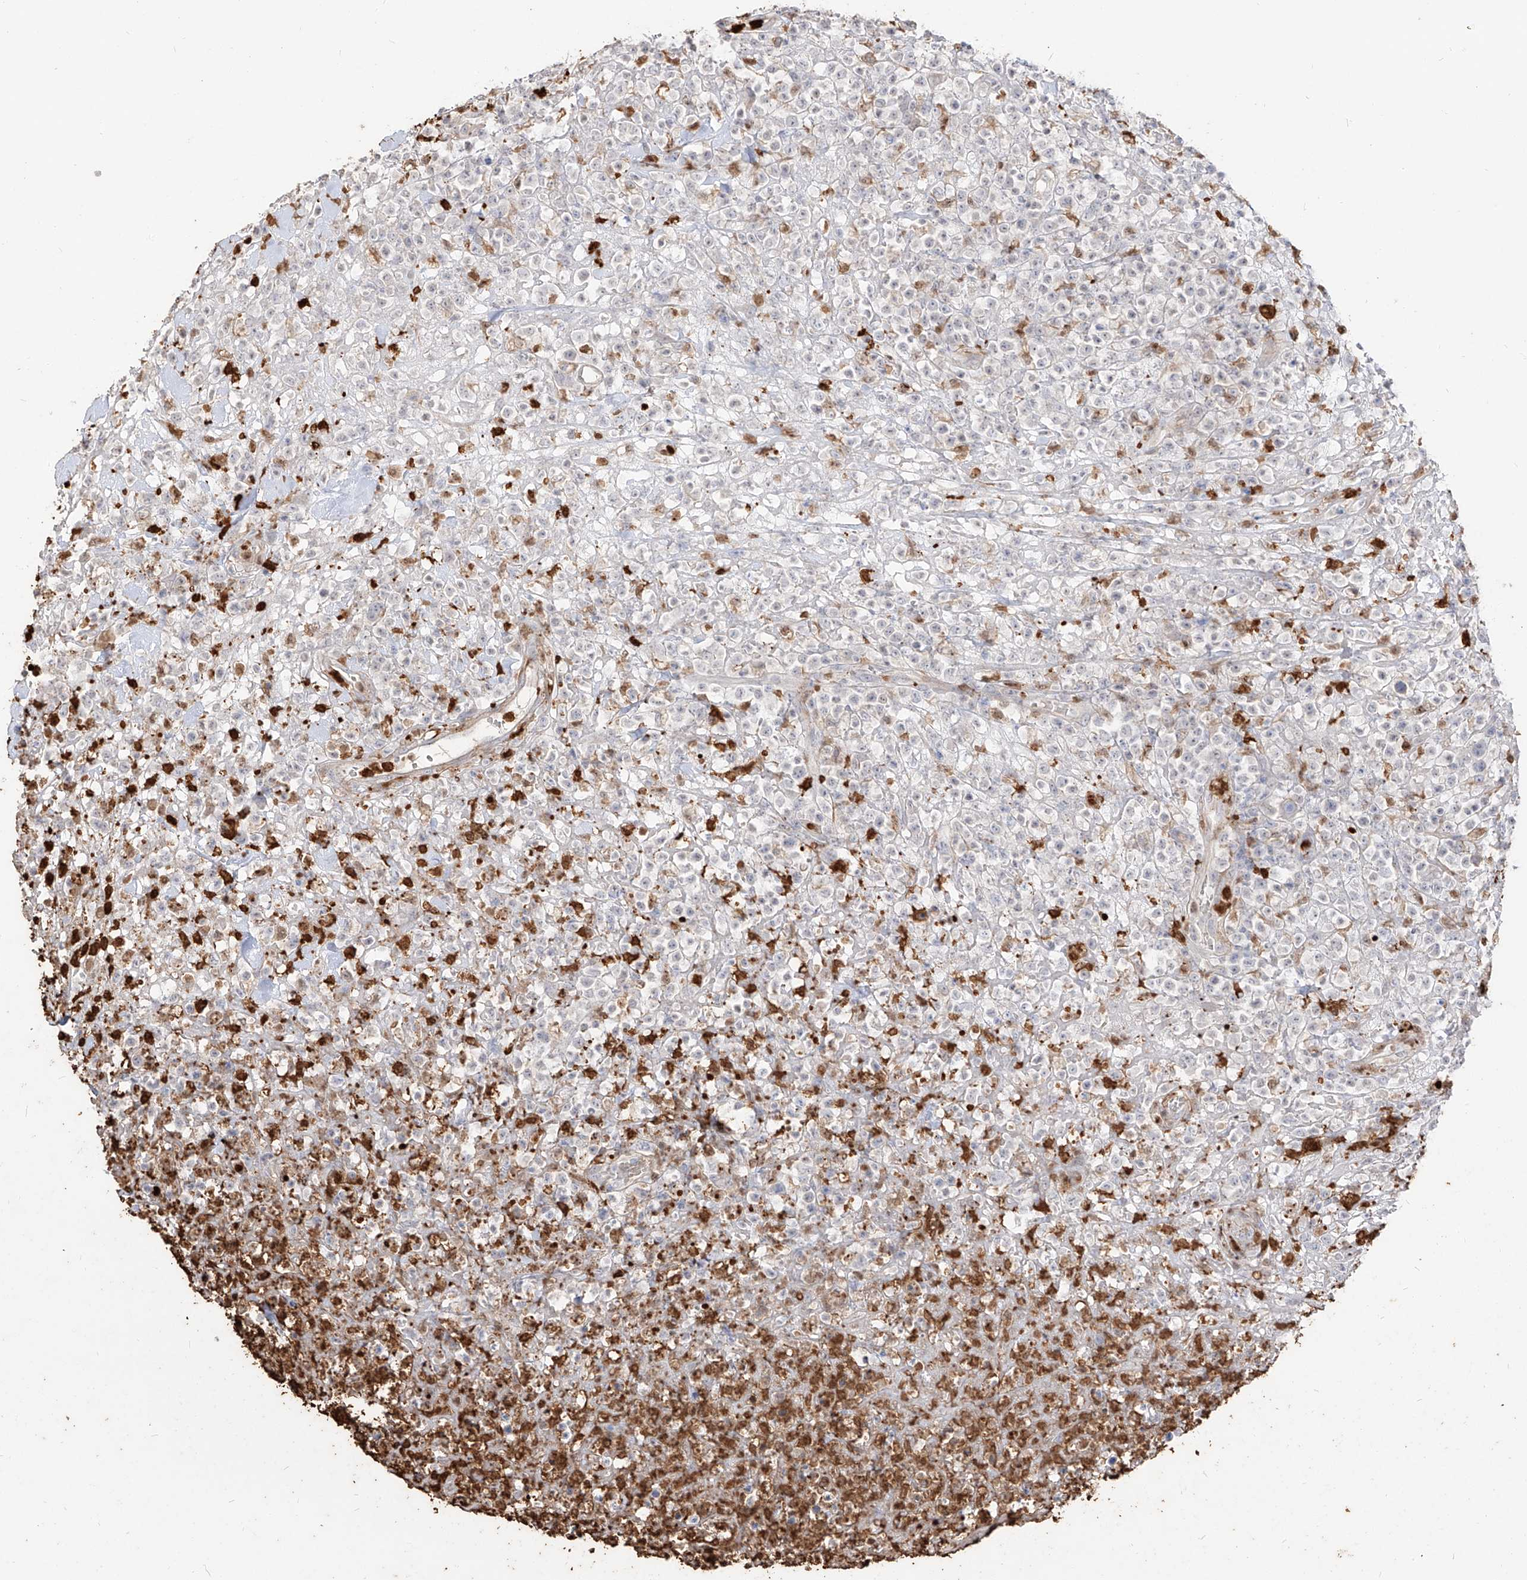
{"staining": {"intensity": "negative", "quantity": "none", "location": "none"}, "tissue": "lymphoma", "cell_type": "Tumor cells", "image_type": "cancer", "snomed": [{"axis": "morphology", "description": "Malignant lymphoma, non-Hodgkin's type, High grade"}, {"axis": "topography", "description": "Colon"}], "caption": "Protein analysis of lymphoma exhibits no significant expression in tumor cells.", "gene": "ZNF227", "patient": {"sex": "female", "age": 53}}